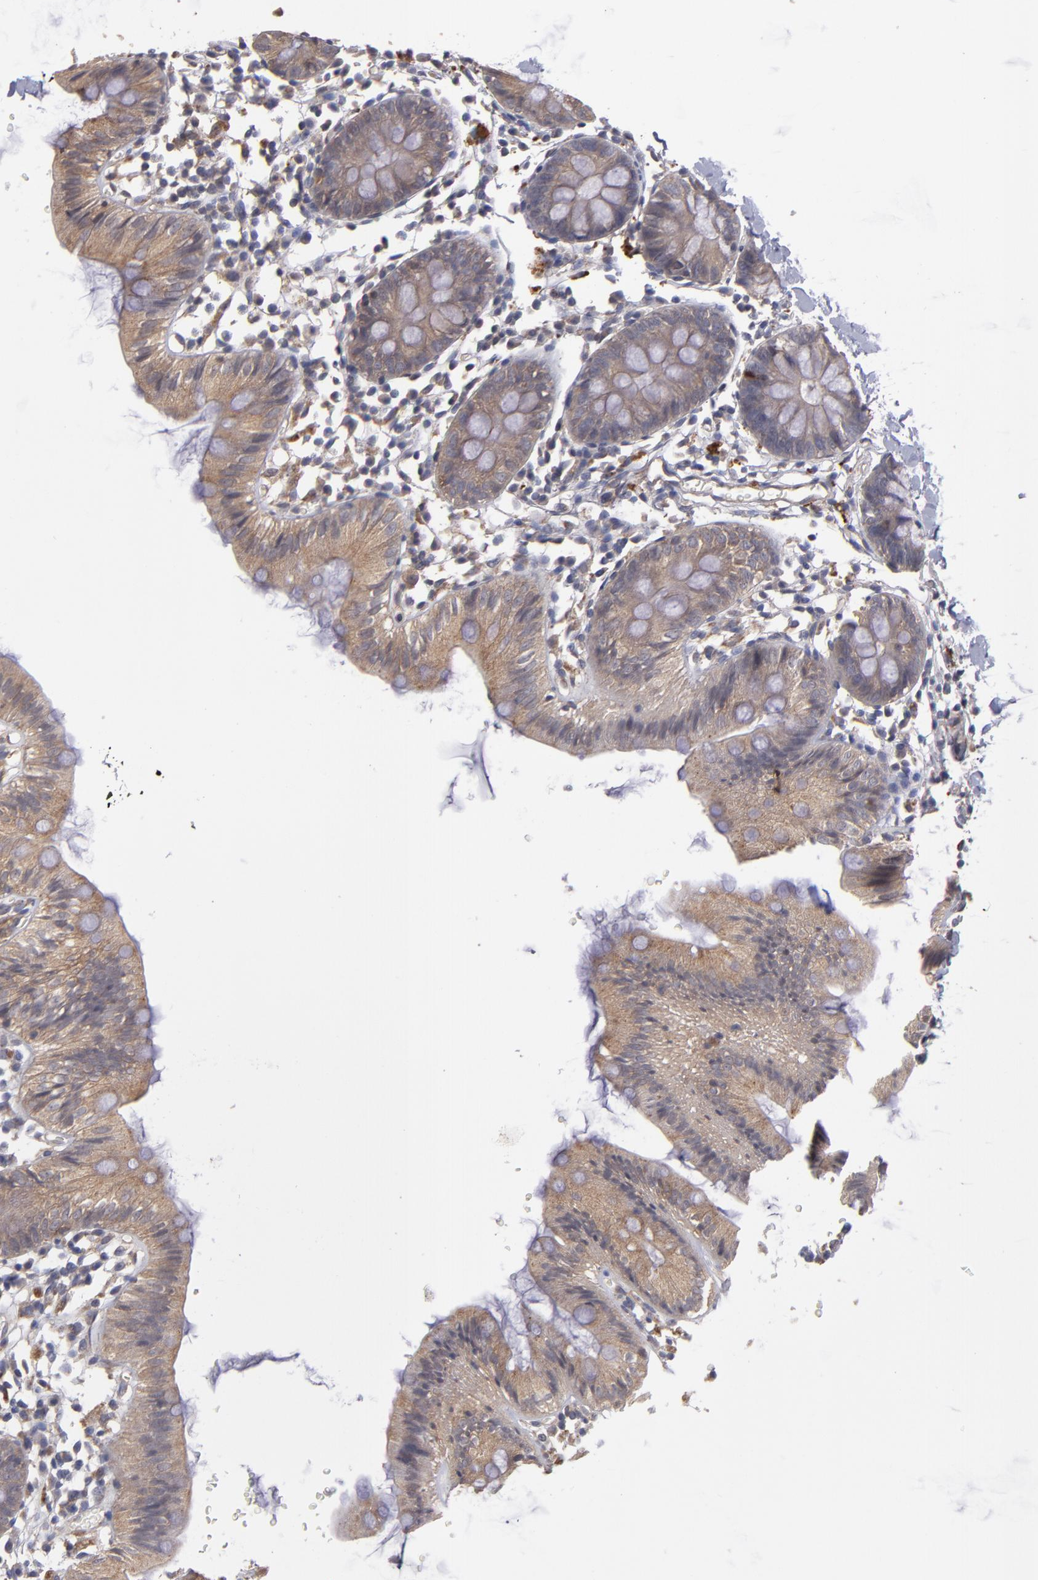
{"staining": {"intensity": "negative", "quantity": "none", "location": "none"}, "tissue": "colon", "cell_type": "Endothelial cells", "image_type": "normal", "snomed": [{"axis": "morphology", "description": "Normal tissue, NOS"}, {"axis": "topography", "description": "Colon"}], "caption": "Immunohistochemistry (IHC) histopathology image of benign colon: human colon stained with DAB (3,3'-diaminobenzidine) reveals no significant protein positivity in endothelial cells.", "gene": "CTSO", "patient": {"sex": "male", "age": 14}}